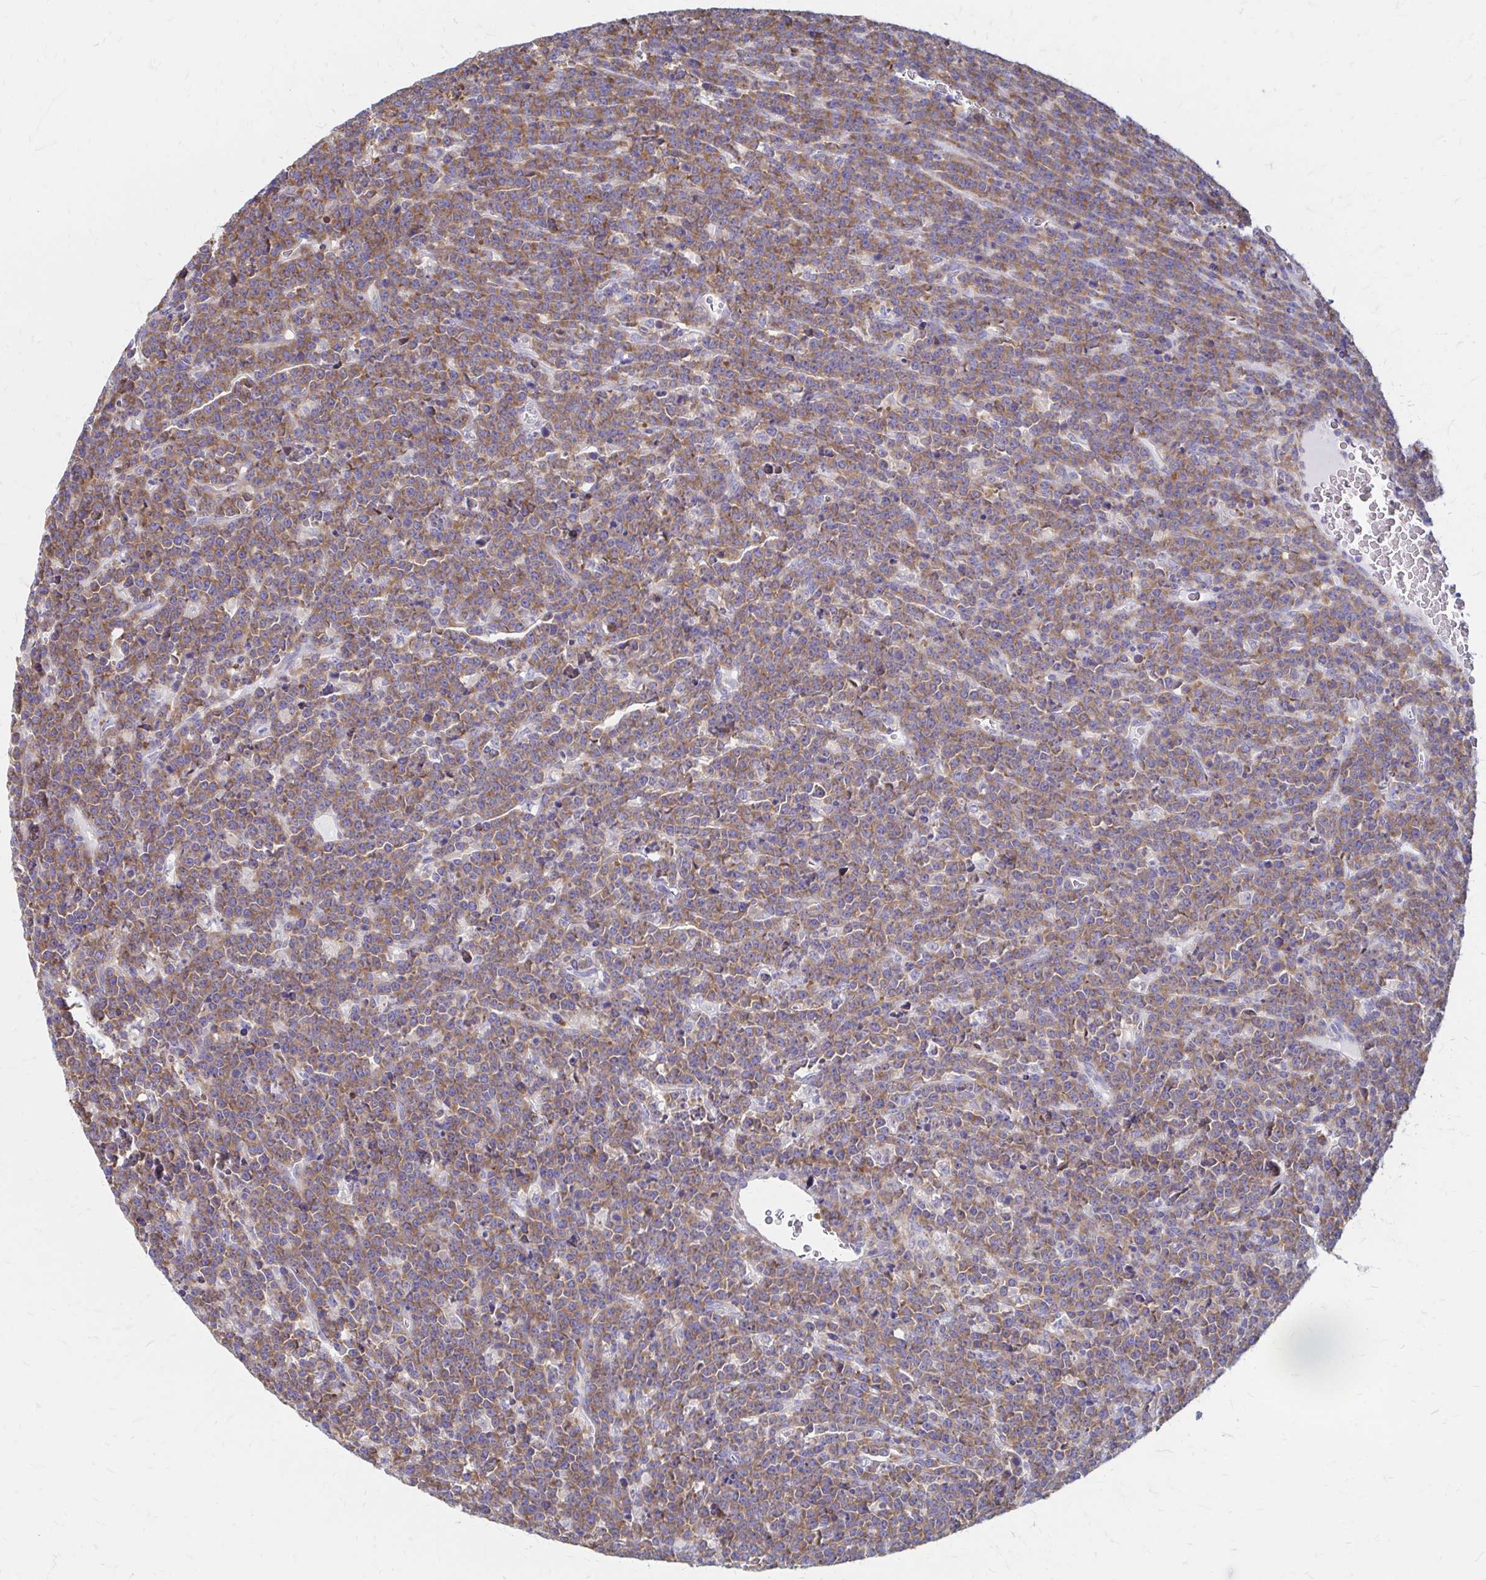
{"staining": {"intensity": "moderate", "quantity": ">75%", "location": "cytoplasmic/membranous"}, "tissue": "lymphoma", "cell_type": "Tumor cells", "image_type": "cancer", "snomed": [{"axis": "morphology", "description": "Malignant lymphoma, non-Hodgkin's type, High grade"}, {"axis": "topography", "description": "Ovary"}], "caption": "The immunohistochemical stain highlights moderate cytoplasmic/membranous staining in tumor cells of lymphoma tissue.", "gene": "RPL27A", "patient": {"sex": "female", "age": 56}}